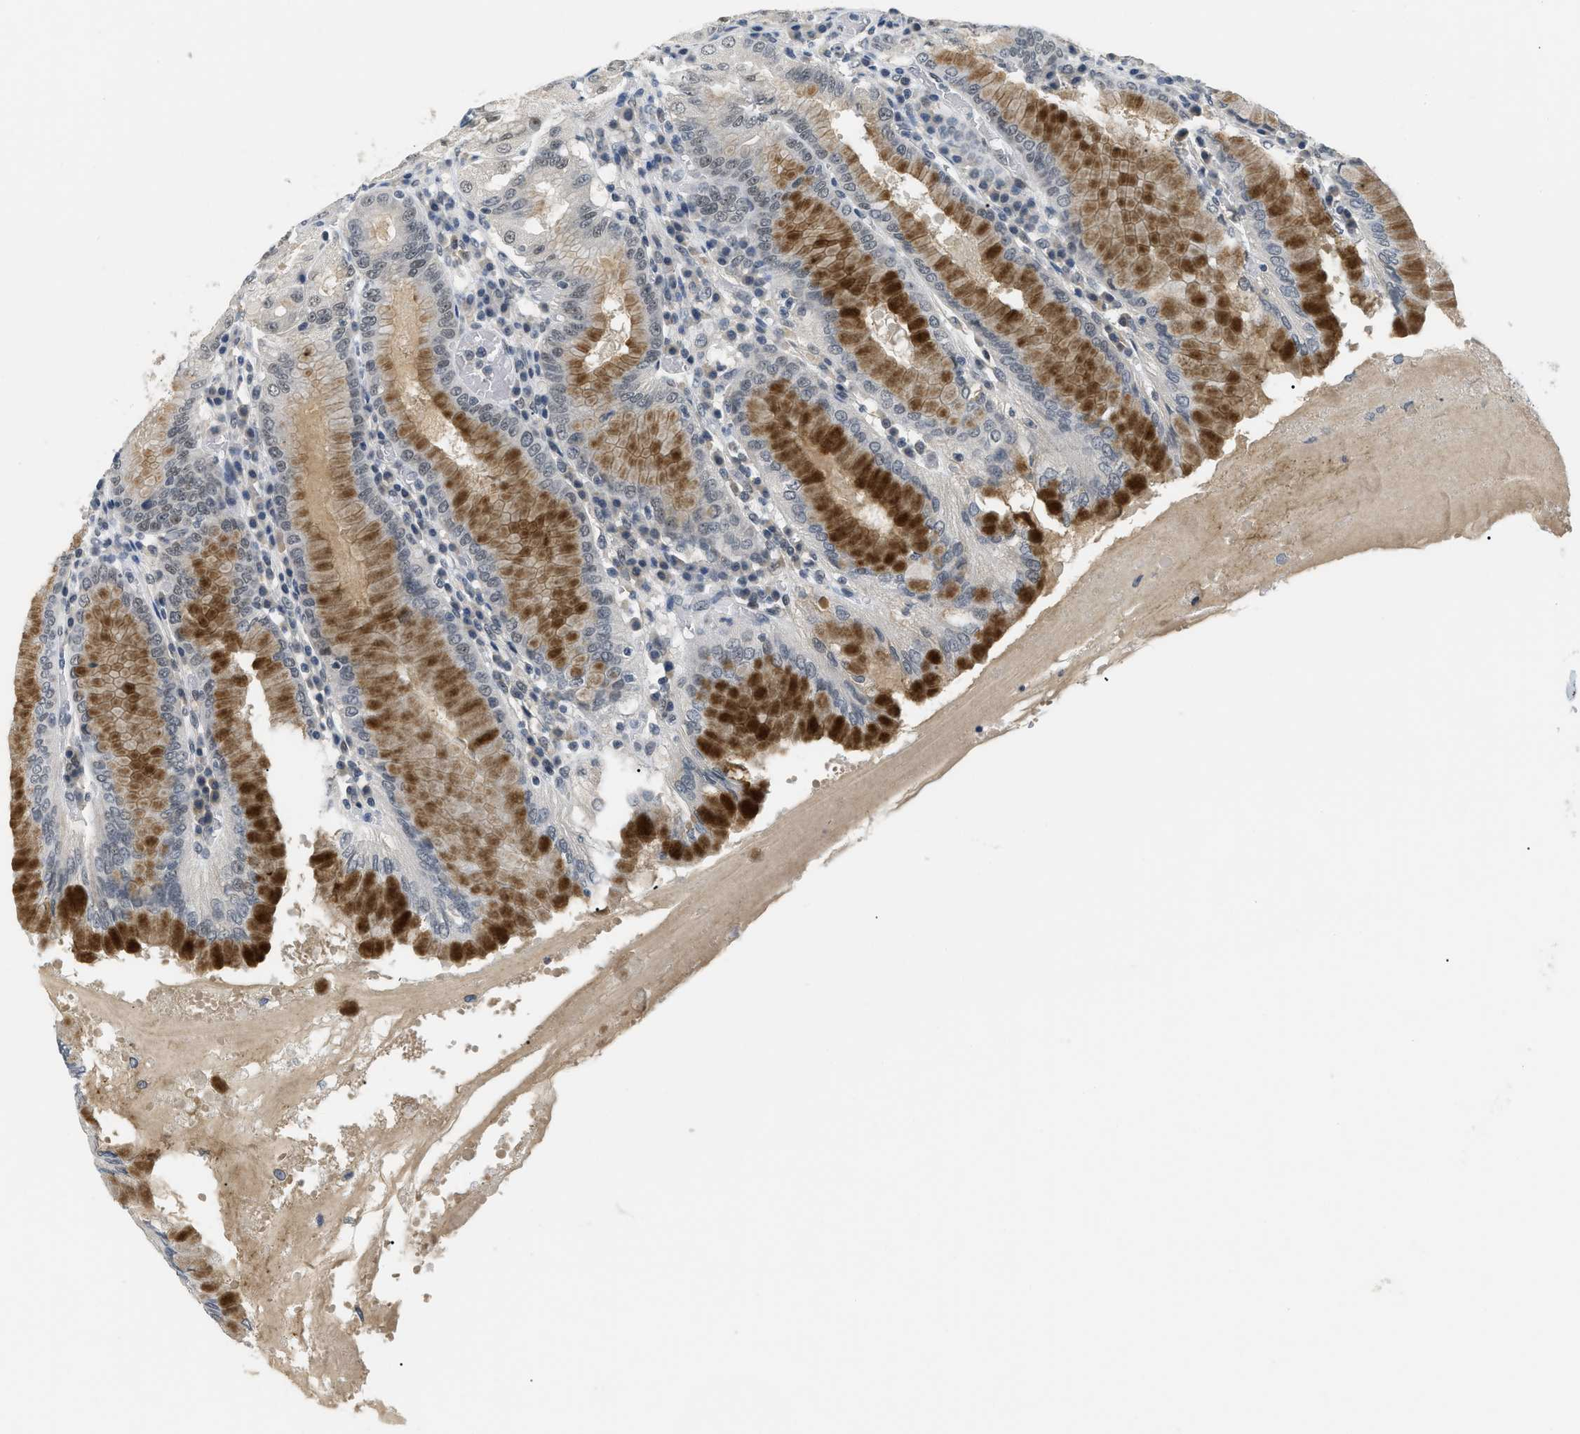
{"staining": {"intensity": "moderate", "quantity": "25%-75%", "location": "cytoplasmic/membranous,nuclear"}, "tissue": "stomach", "cell_type": "Glandular cells", "image_type": "normal", "snomed": [{"axis": "morphology", "description": "Normal tissue, NOS"}, {"axis": "topography", "description": "Stomach"}, {"axis": "topography", "description": "Stomach, lower"}], "caption": "Stomach stained with immunohistochemistry reveals moderate cytoplasmic/membranous,nuclear positivity in approximately 25%-75% of glandular cells. The protein of interest is stained brown, and the nuclei are stained in blue (DAB IHC with brightfield microscopy, high magnification).", "gene": "MZF1", "patient": {"sex": "female", "age": 56}}